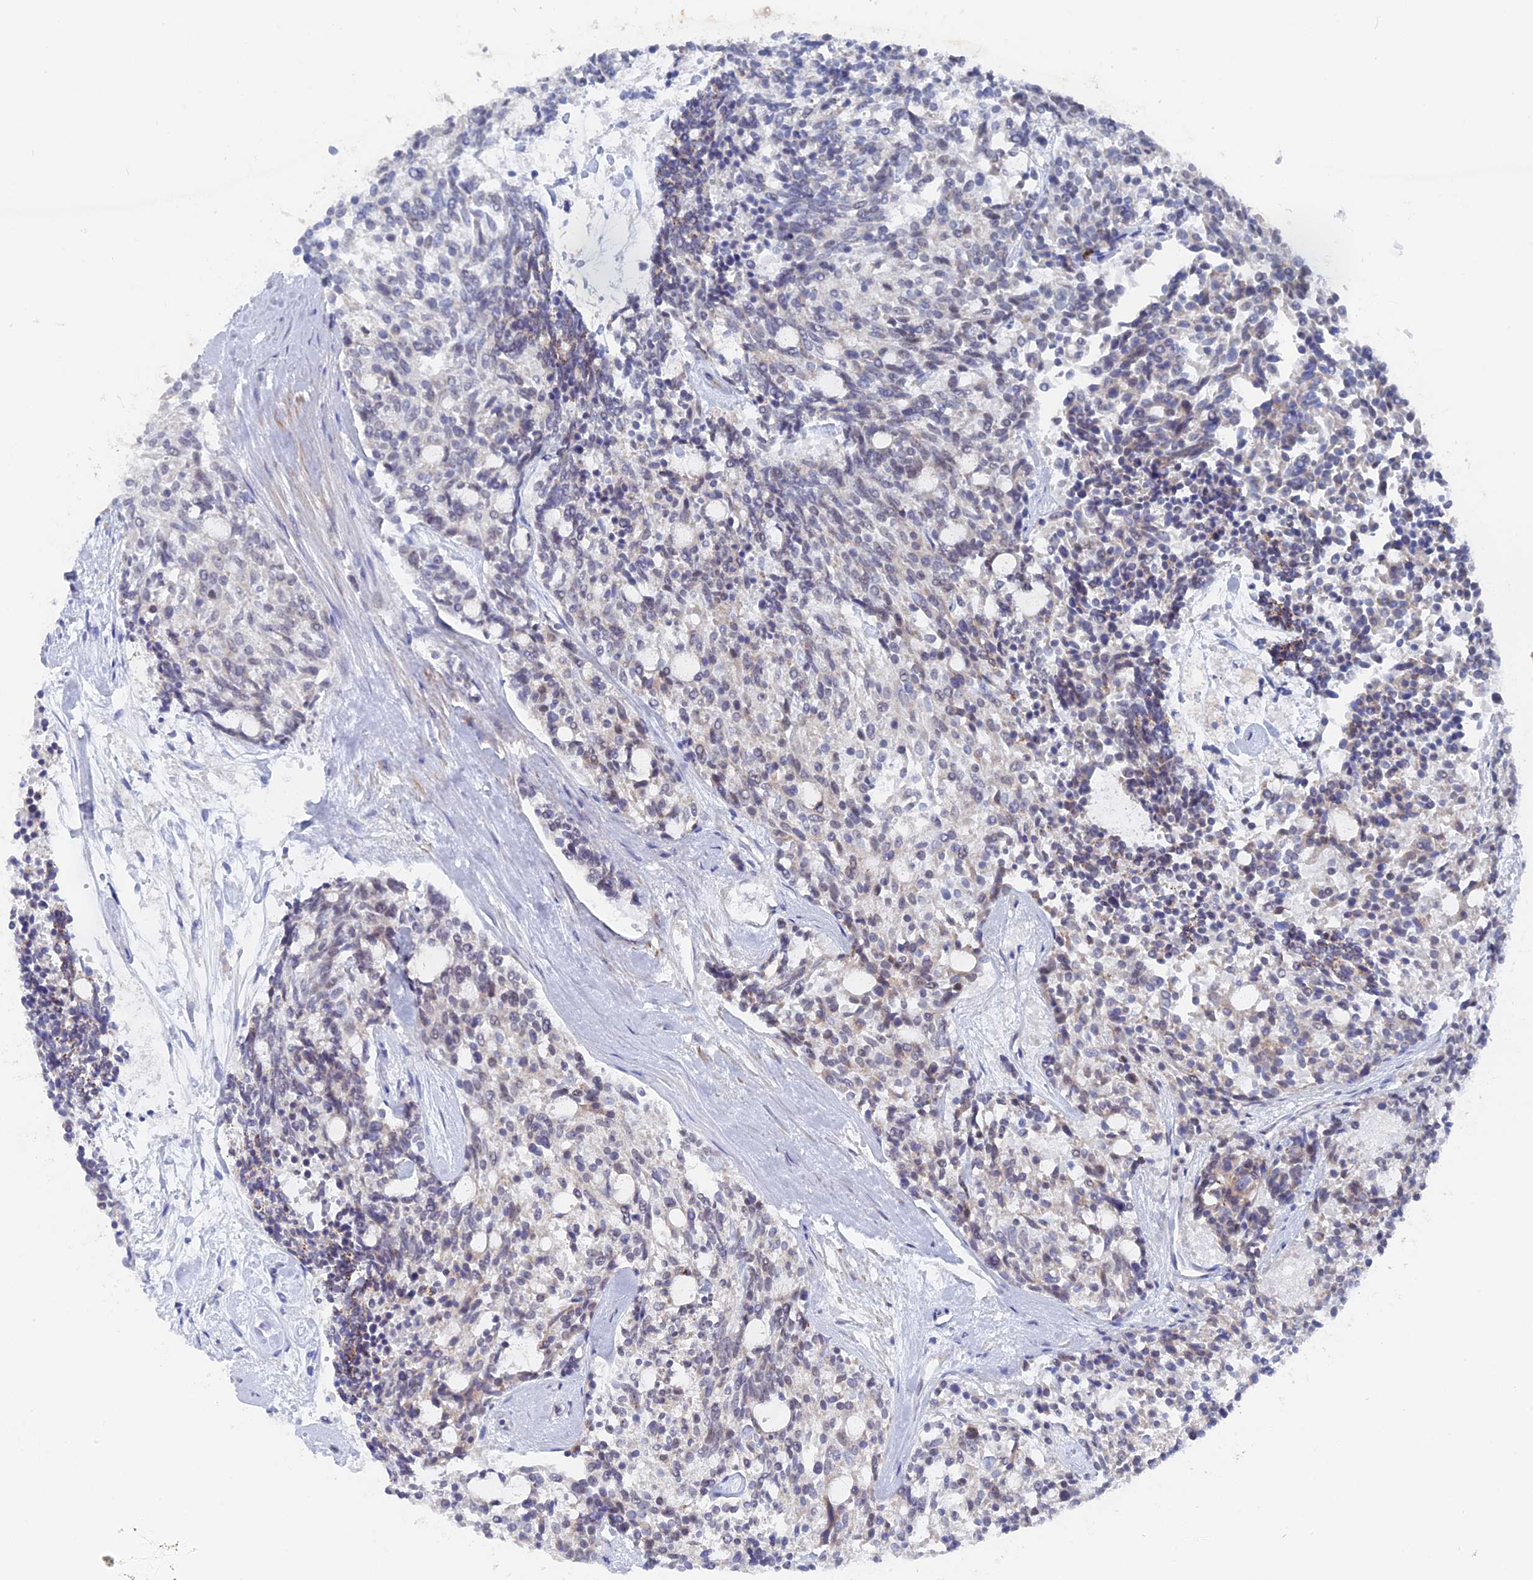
{"staining": {"intensity": "negative", "quantity": "none", "location": "none"}, "tissue": "carcinoid", "cell_type": "Tumor cells", "image_type": "cancer", "snomed": [{"axis": "morphology", "description": "Carcinoid, malignant, NOS"}, {"axis": "topography", "description": "Pancreas"}], "caption": "Protein analysis of carcinoid displays no significant positivity in tumor cells.", "gene": "BRD2", "patient": {"sex": "female", "age": 54}}